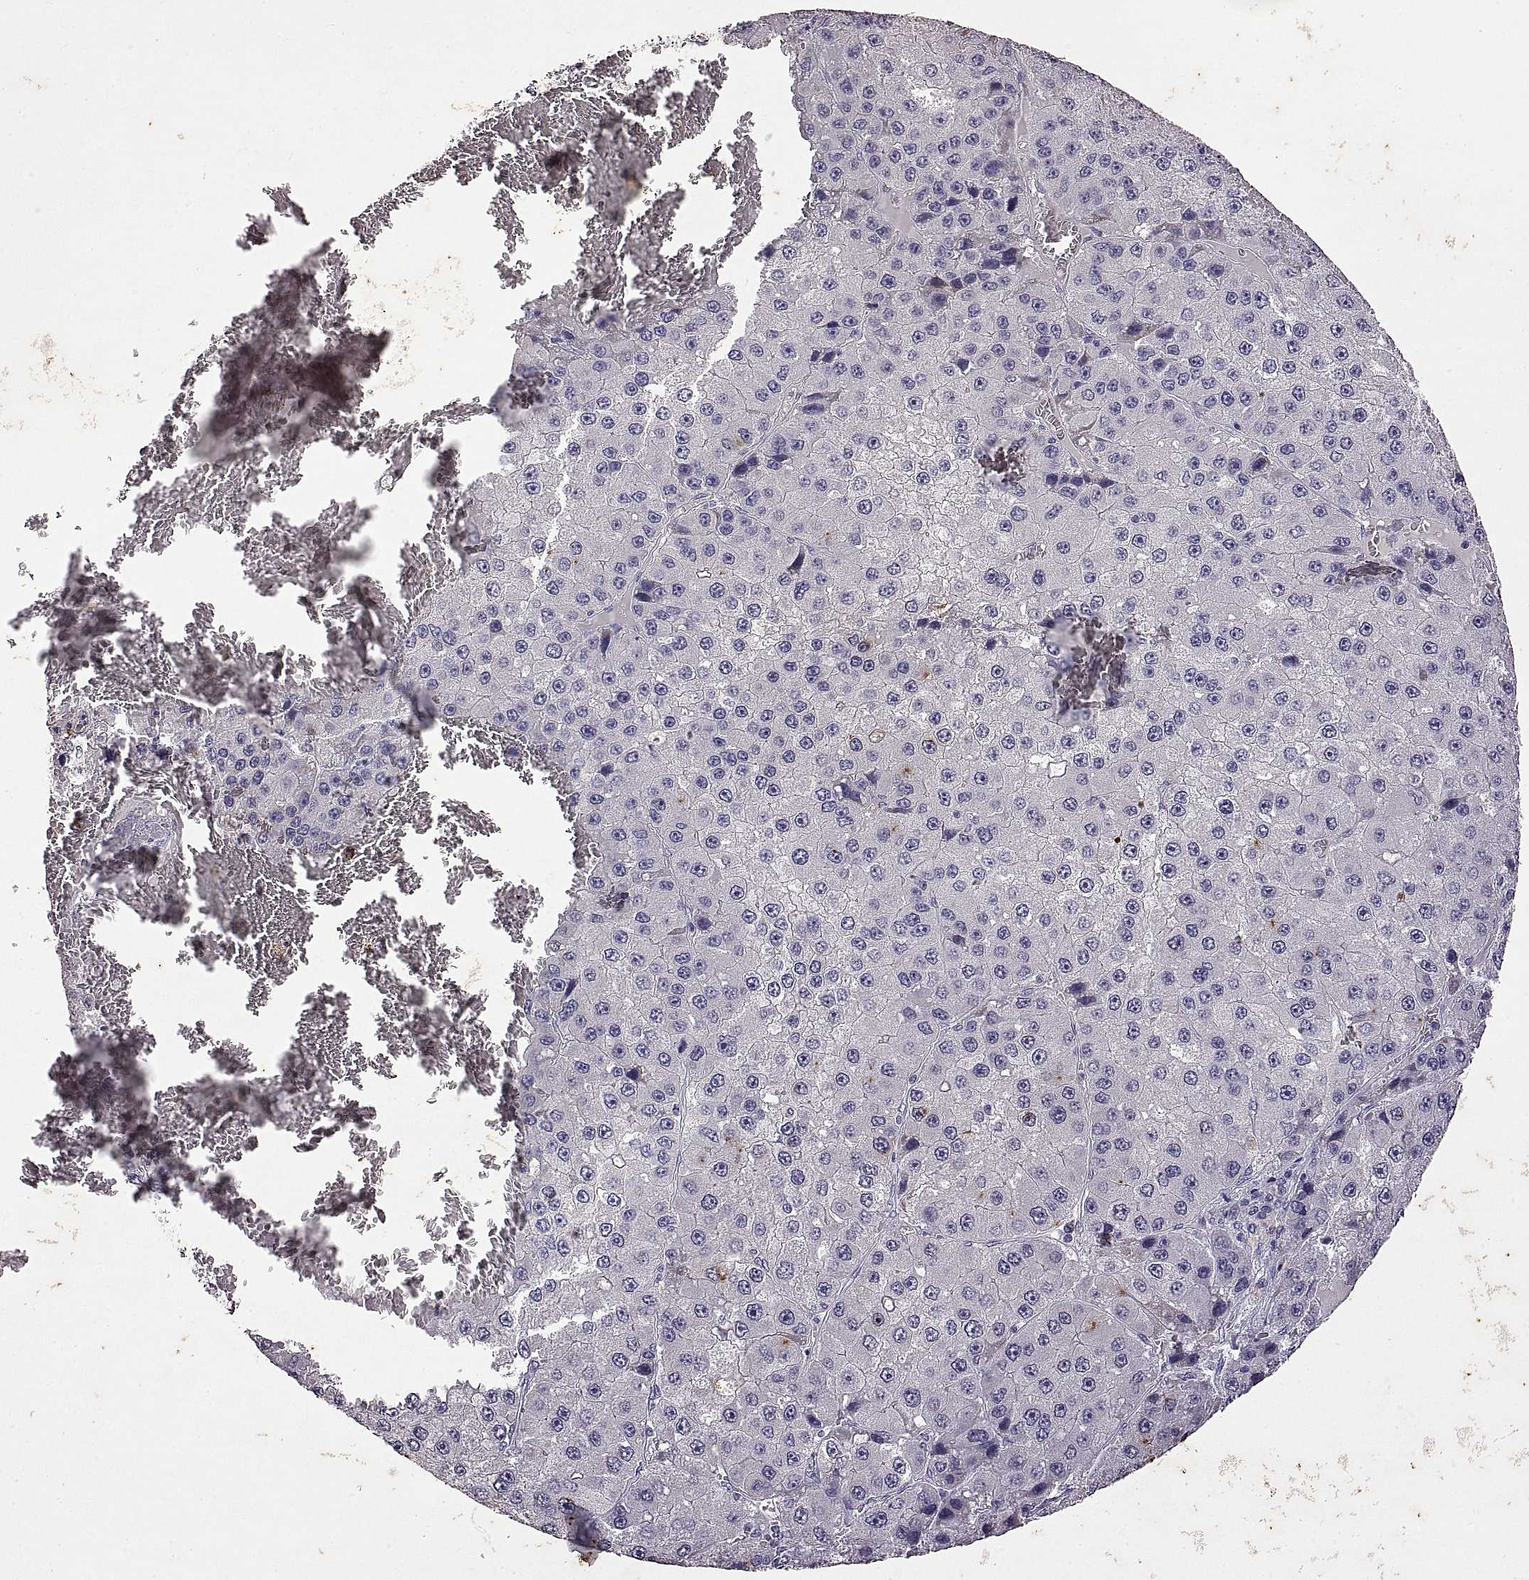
{"staining": {"intensity": "negative", "quantity": "none", "location": "none"}, "tissue": "liver cancer", "cell_type": "Tumor cells", "image_type": "cancer", "snomed": [{"axis": "morphology", "description": "Carcinoma, Hepatocellular, NOS"}, {"axis": "topography", "description": "Liver"}], "caption": "DAB (3,3'-diaminobenzidine) immunohistochemical staining of human liver cancer demonstrates no significant positivity in tumor cells. (Brightfield microscopy of DAB (3,3'-diaminobenzidine) immunohistochemistry (IHC) at high magnification).", "gene": "DEFB136", "patient": {"sex": "female", "age": 73}}